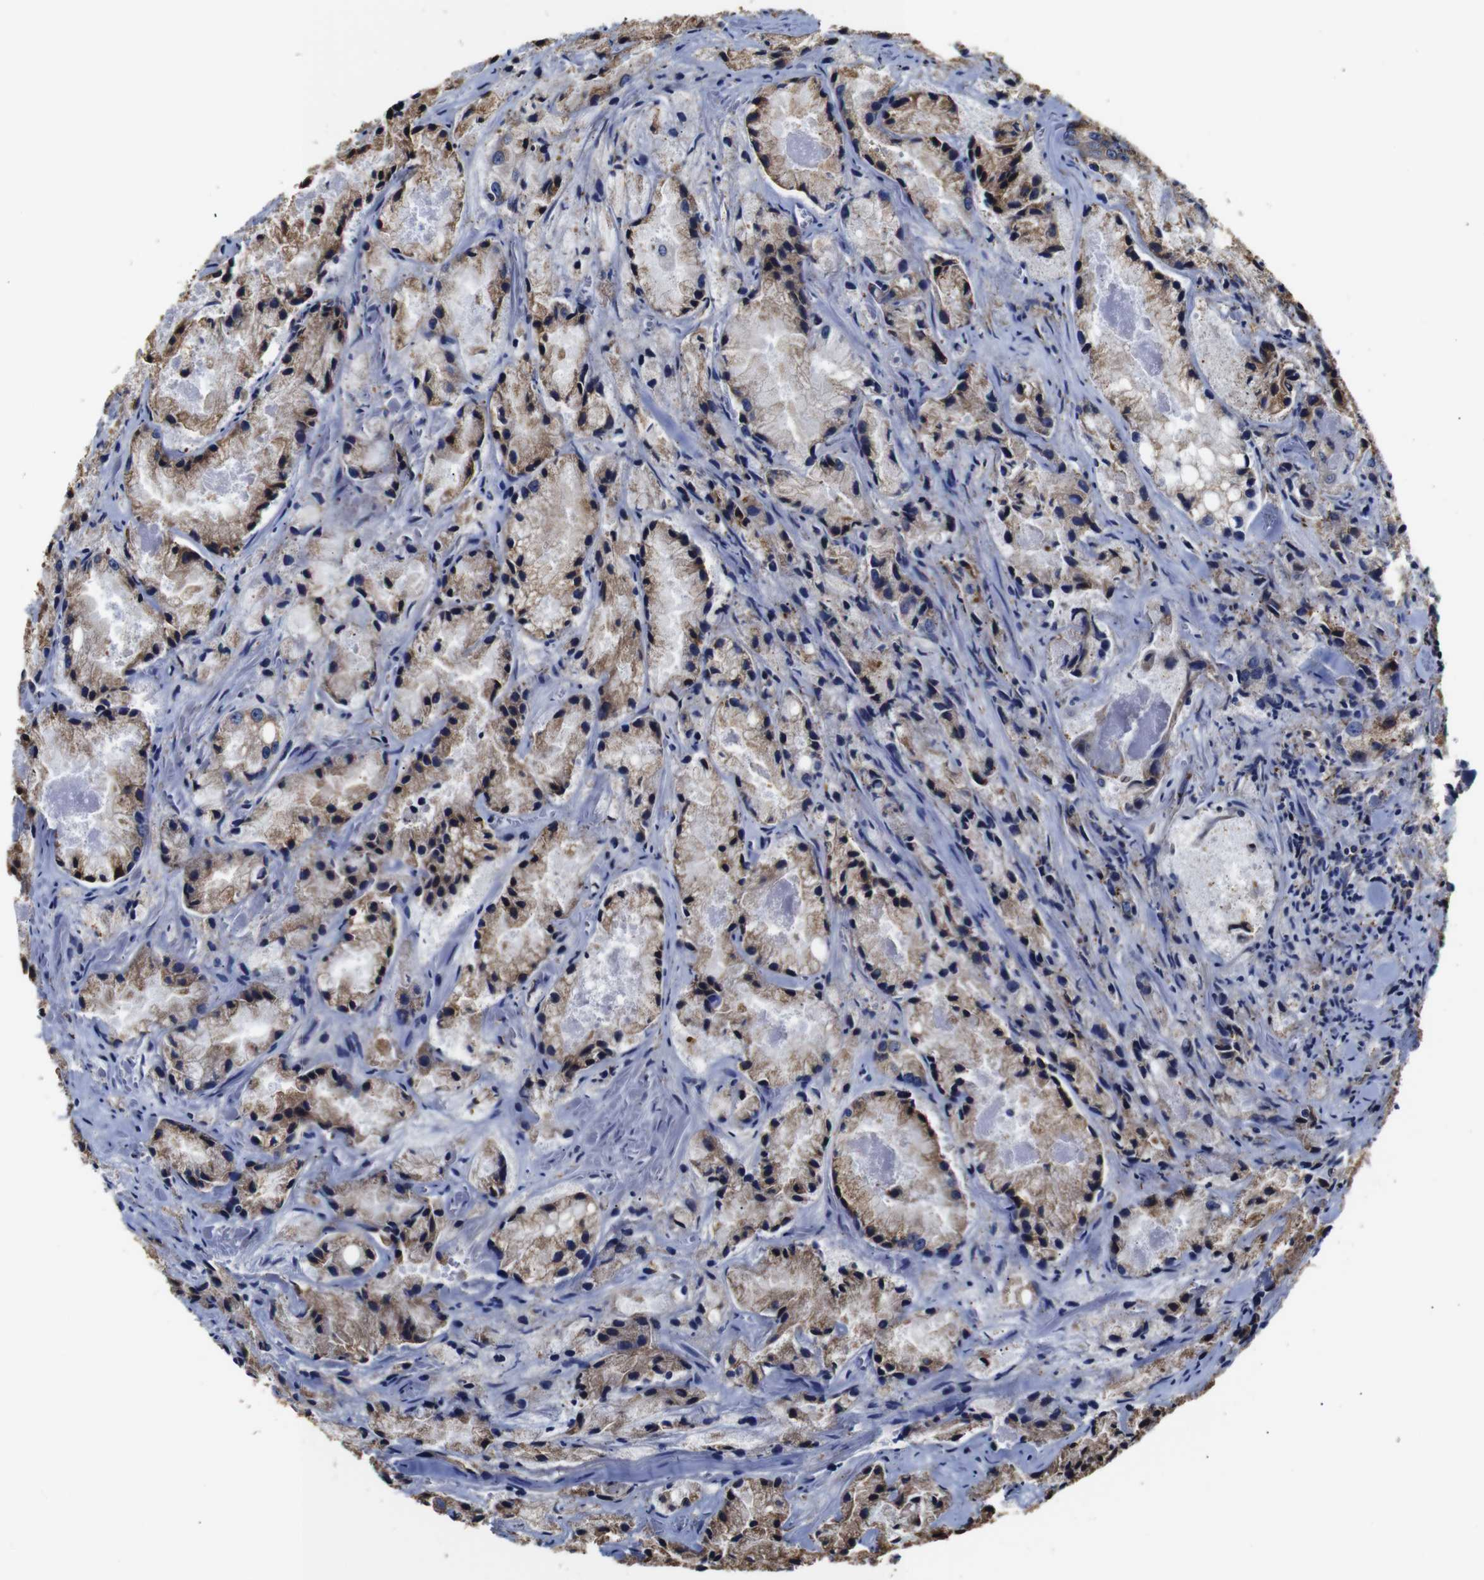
{"staining": {"intensity": "weak", "quantity": ">75%", "location": "cytoplasmic/membranous"}, "tissue": "prostate cancer", "cell_type": "Tumor cells", "image_type": "cancer", "snomed": [{"axis": "morphology", "description": "Adenocarcinoma, Low grade"}, {"axis": "topography", "description": "Prostate"}], "caption": "Tumor cells demonstrate low levels of weak cytoplasmic/membranous positivity in about >75% of cells in prostate cancer (low-grade adenocarcinoma).", "gene": "PPIB", "patient": {"sex": "male", "age": 64}}